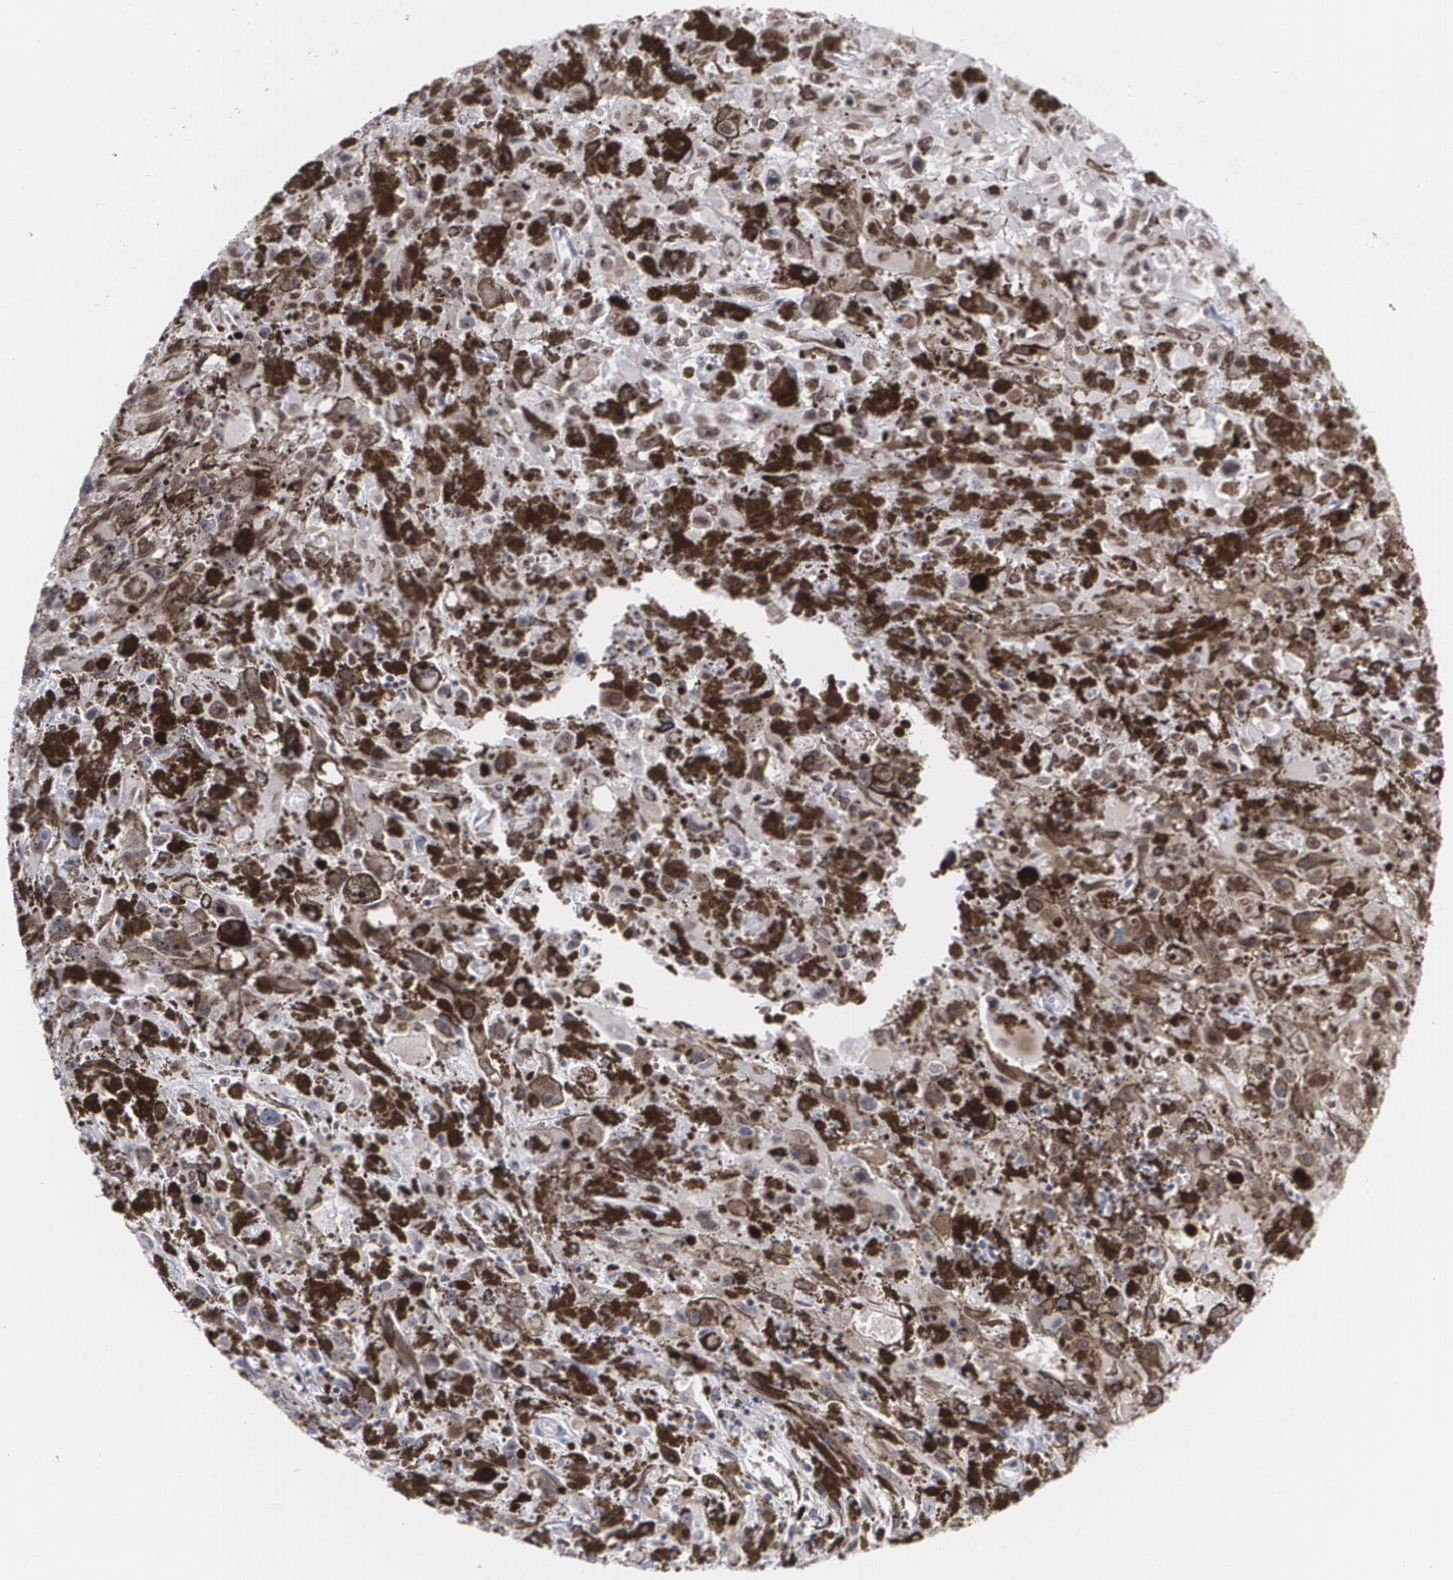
{"staining": {"intensity": "negative", "quantity": "none", "location": "none"}, "tissue": "melanoma", "cell_type": "Tumor cells", "image_type": "cancer", "snomed": [{"axis": "morphology", "description": "Malignant melanoma, NOS"}, {"axis": "topography", "description": "Skin"}], "caption": "This is an IHC image of human malignant melanoma. There is no expression in tumor cells.", "gene": "MCL1", "patient": {"sex": "female", "age": 104}}